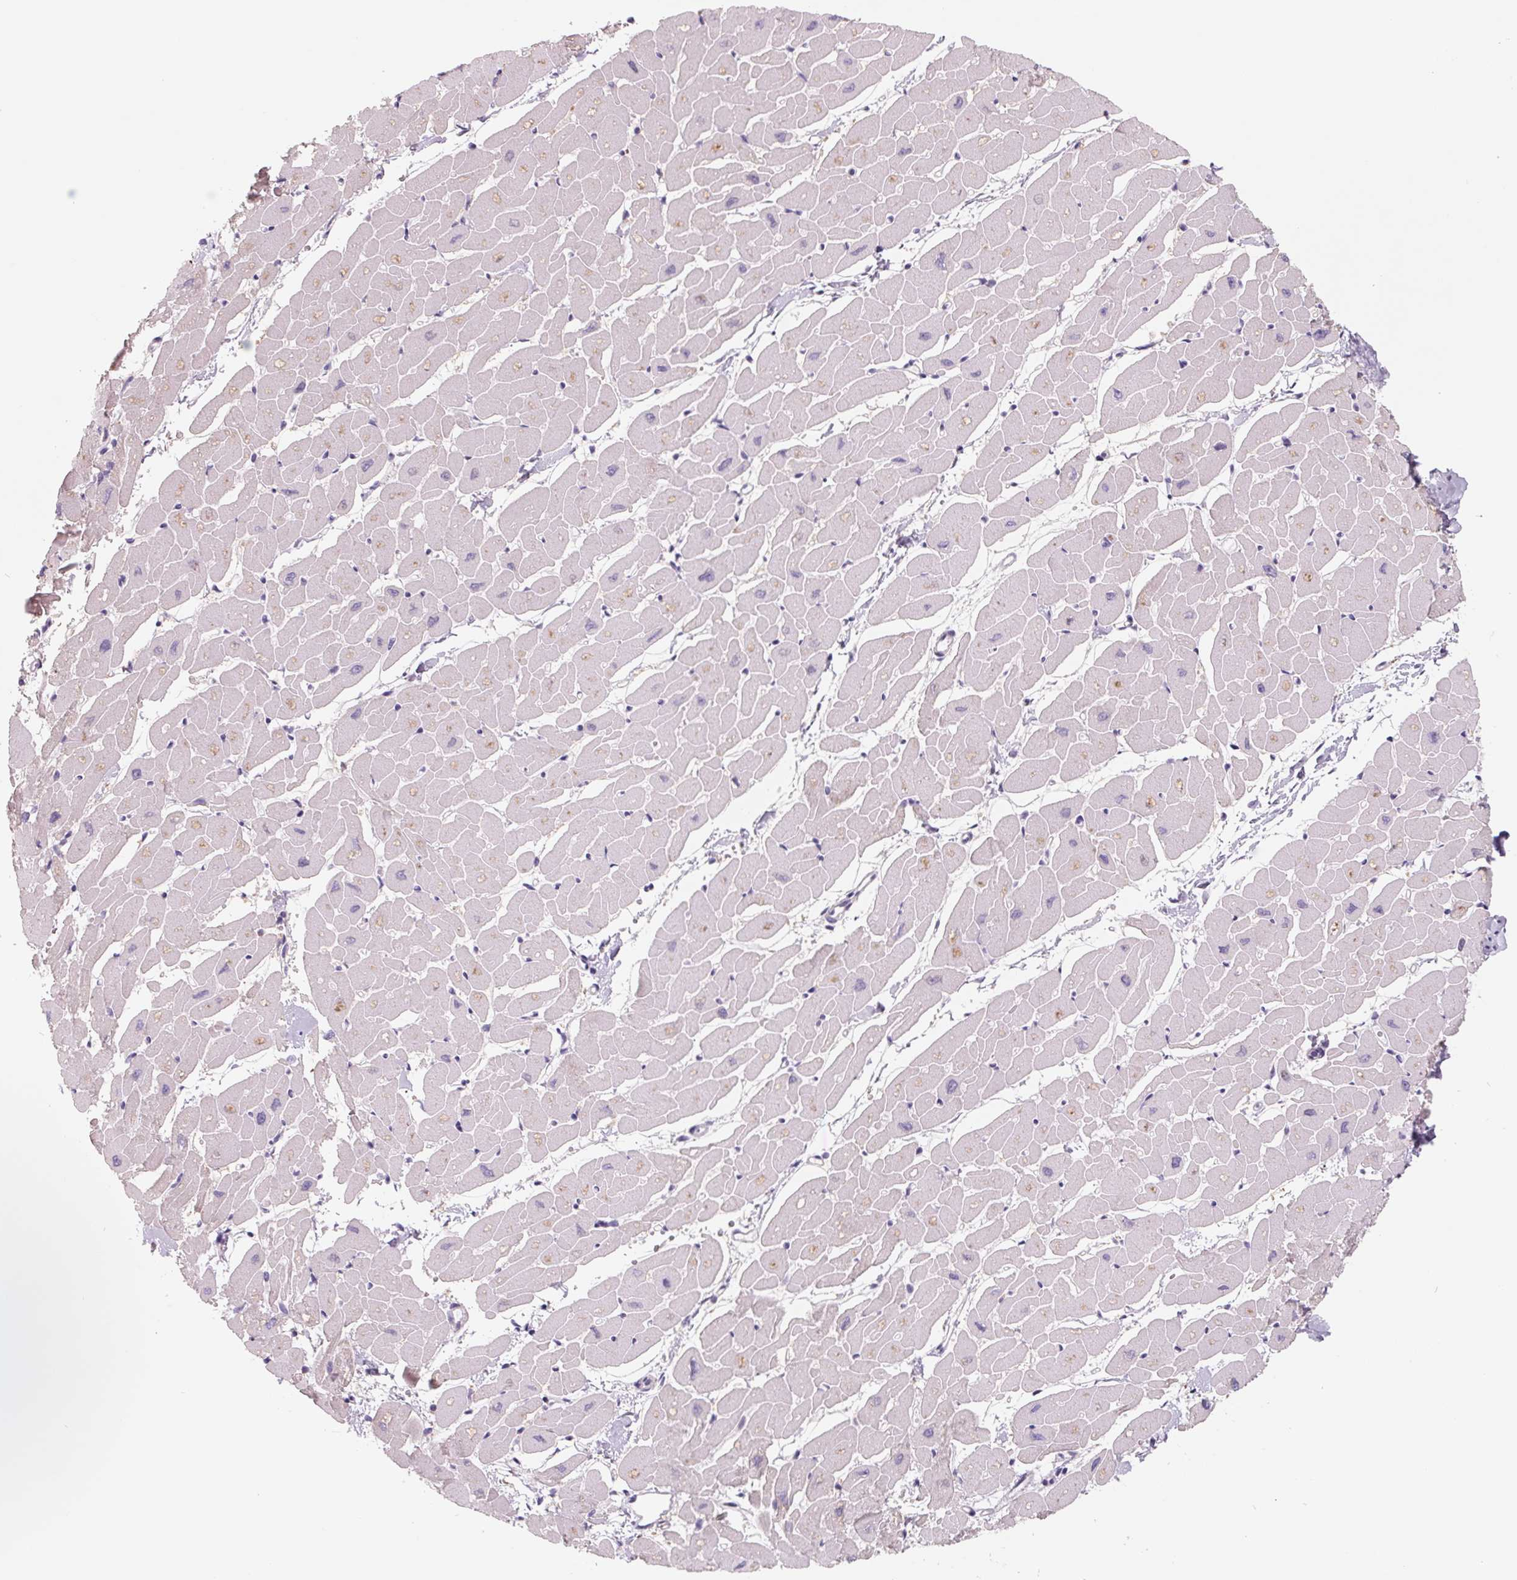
{"staining": {"intensity": "negative", "quantity": "none", "location": "none"}, "tissue": "heart muscle", "cell_type": "Cardiomyocytes", "image_type": "normal", "snomed": [{"axis": "morphology", "description": "Normal tissue, NOS"}, {"axis": "topography", "description": "Heart"}], "caption": "Heart muscle stained for a protein using immunohistochemistry shows no staining cardiomyocytes.", "gene": "FTCD", "patient": {"sex": "male", "age": 57}}